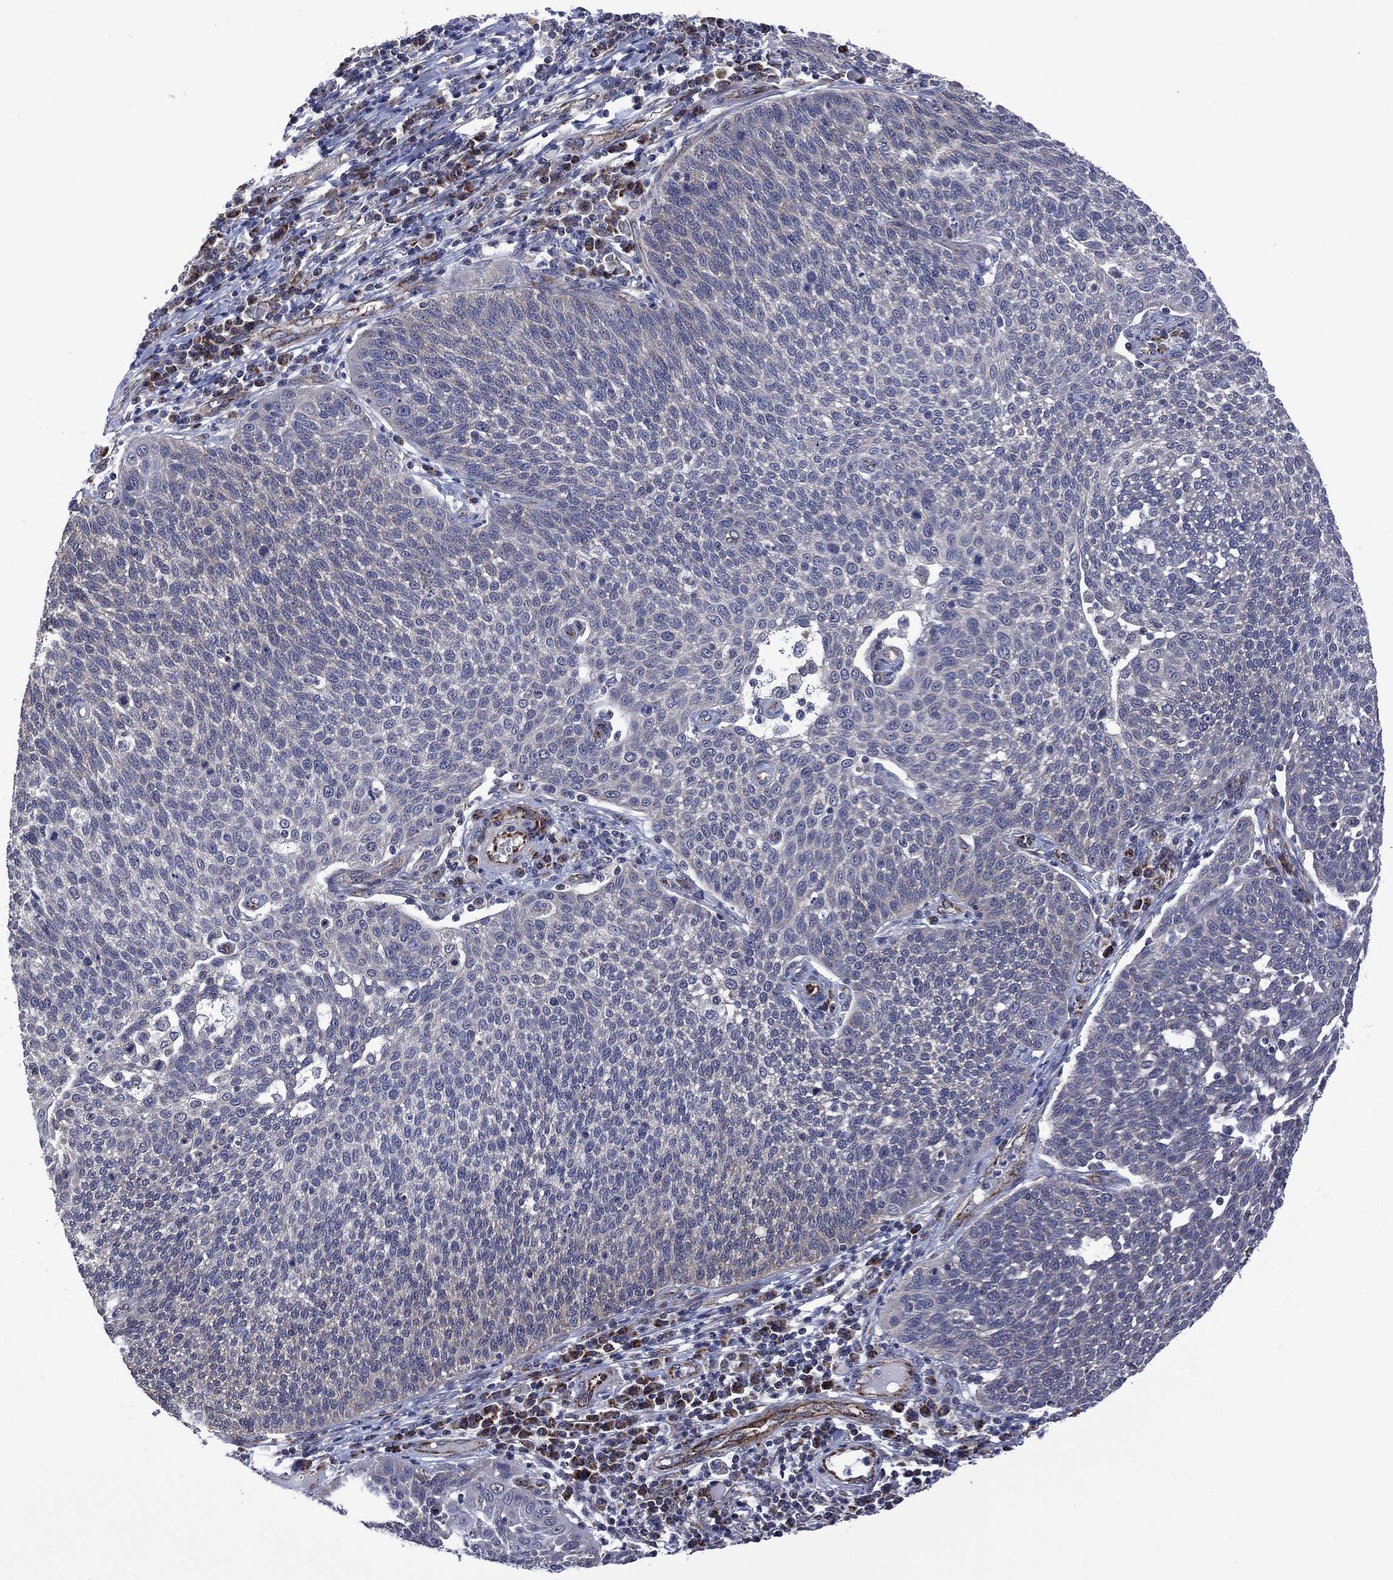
{"staining": {"intensity": "negative", "quantity": "none", "location": "none"}, "tissue": "cervical cancer", "cell_type": "Tumor cells", "image_type": "cancer", "snomed": [{"axis": "morphology", "description": "Squamous cell carcinoma, NOS"}, {"axis": "topography", "description": "Cervix"}], "caption": "Cervical cancer (squamous cell carcinoma) stained for a protein using immunohistochemistry shows no staining tumor cells.", "gene": "HTD2", "patient": {"sex": "female", "age": 34}}